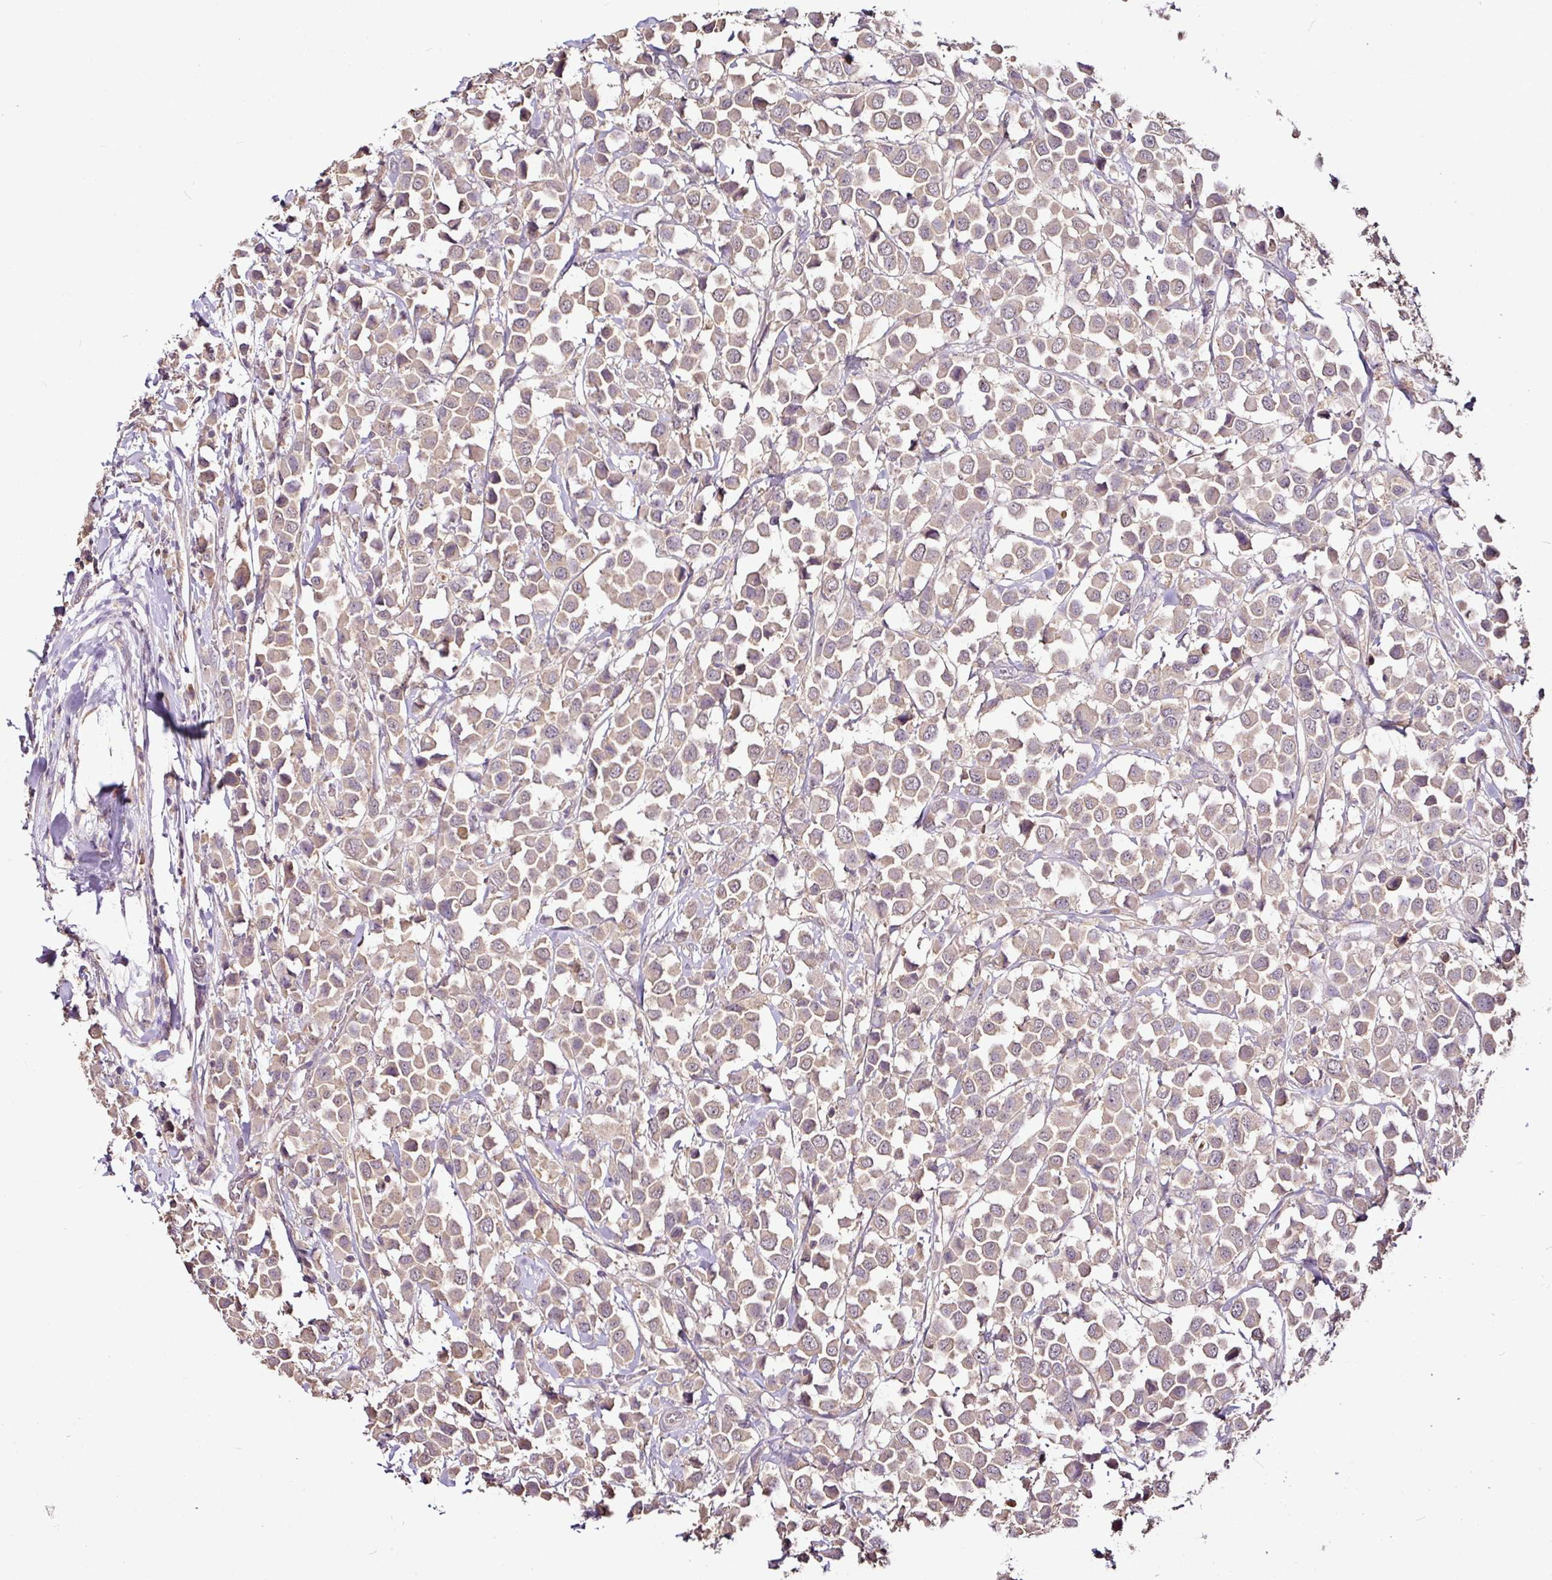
{"staining": {"intensity": "weak", "quantity": ">75%", "location": "cytoplasmic/membranous"}, "tissue": "breast cancer", "cell_type": "Tumor cells", "image_type": "cancer", "snomed": [{"axis": "morphology", "description": "Duct carcinoma"}, {"axis": "topography", "description": "Breast"}], "caption": "An image showing weak cytoplasmic/membranous positivity in approximately >75% of tumor cells in intraductal carcinoma (breast), as visualized by brown immunohistochemical staining.", "gene": "RPL38", "patient": {"sex": "female", "age": 61}}